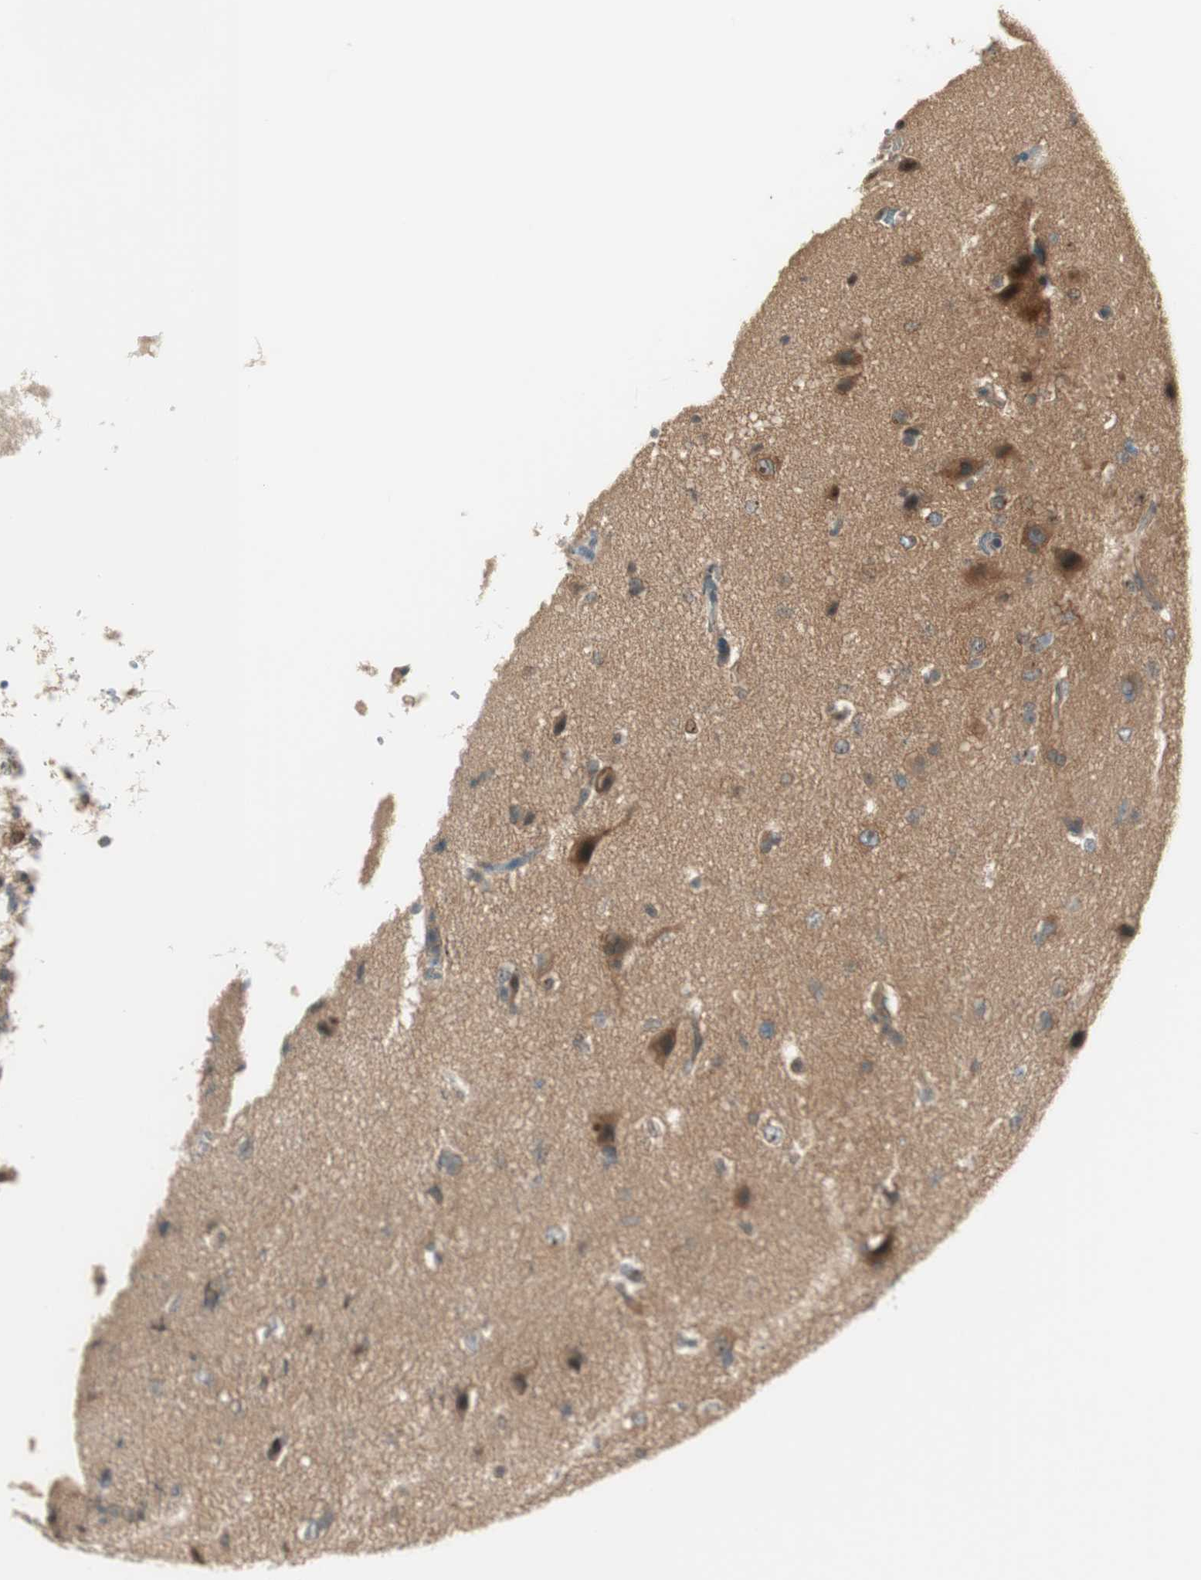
{"staining": {"intensity": "weak", "quantity": "25%-75%", "location": "cytoplasmic/membranous,nuclear"}, "tissue": "glioma", "cell_type": "Tumor cells", "image_type": "cancer", "snomed": [{"axis": "morphology", "description": "Glioma, malignant, Low grade"}, {"axis": "topography", "description": "Brain"}], "caption": "Weak cytoplasmic/membranous and nuclear staining is present in about 25%-75% of tumor cells in malignant glioma (low-grade). (DAB = brown stain, brightfield microscopy at high magnification).", "gene": "IPO5", "patient": {"sex": "female", "age": 37}}